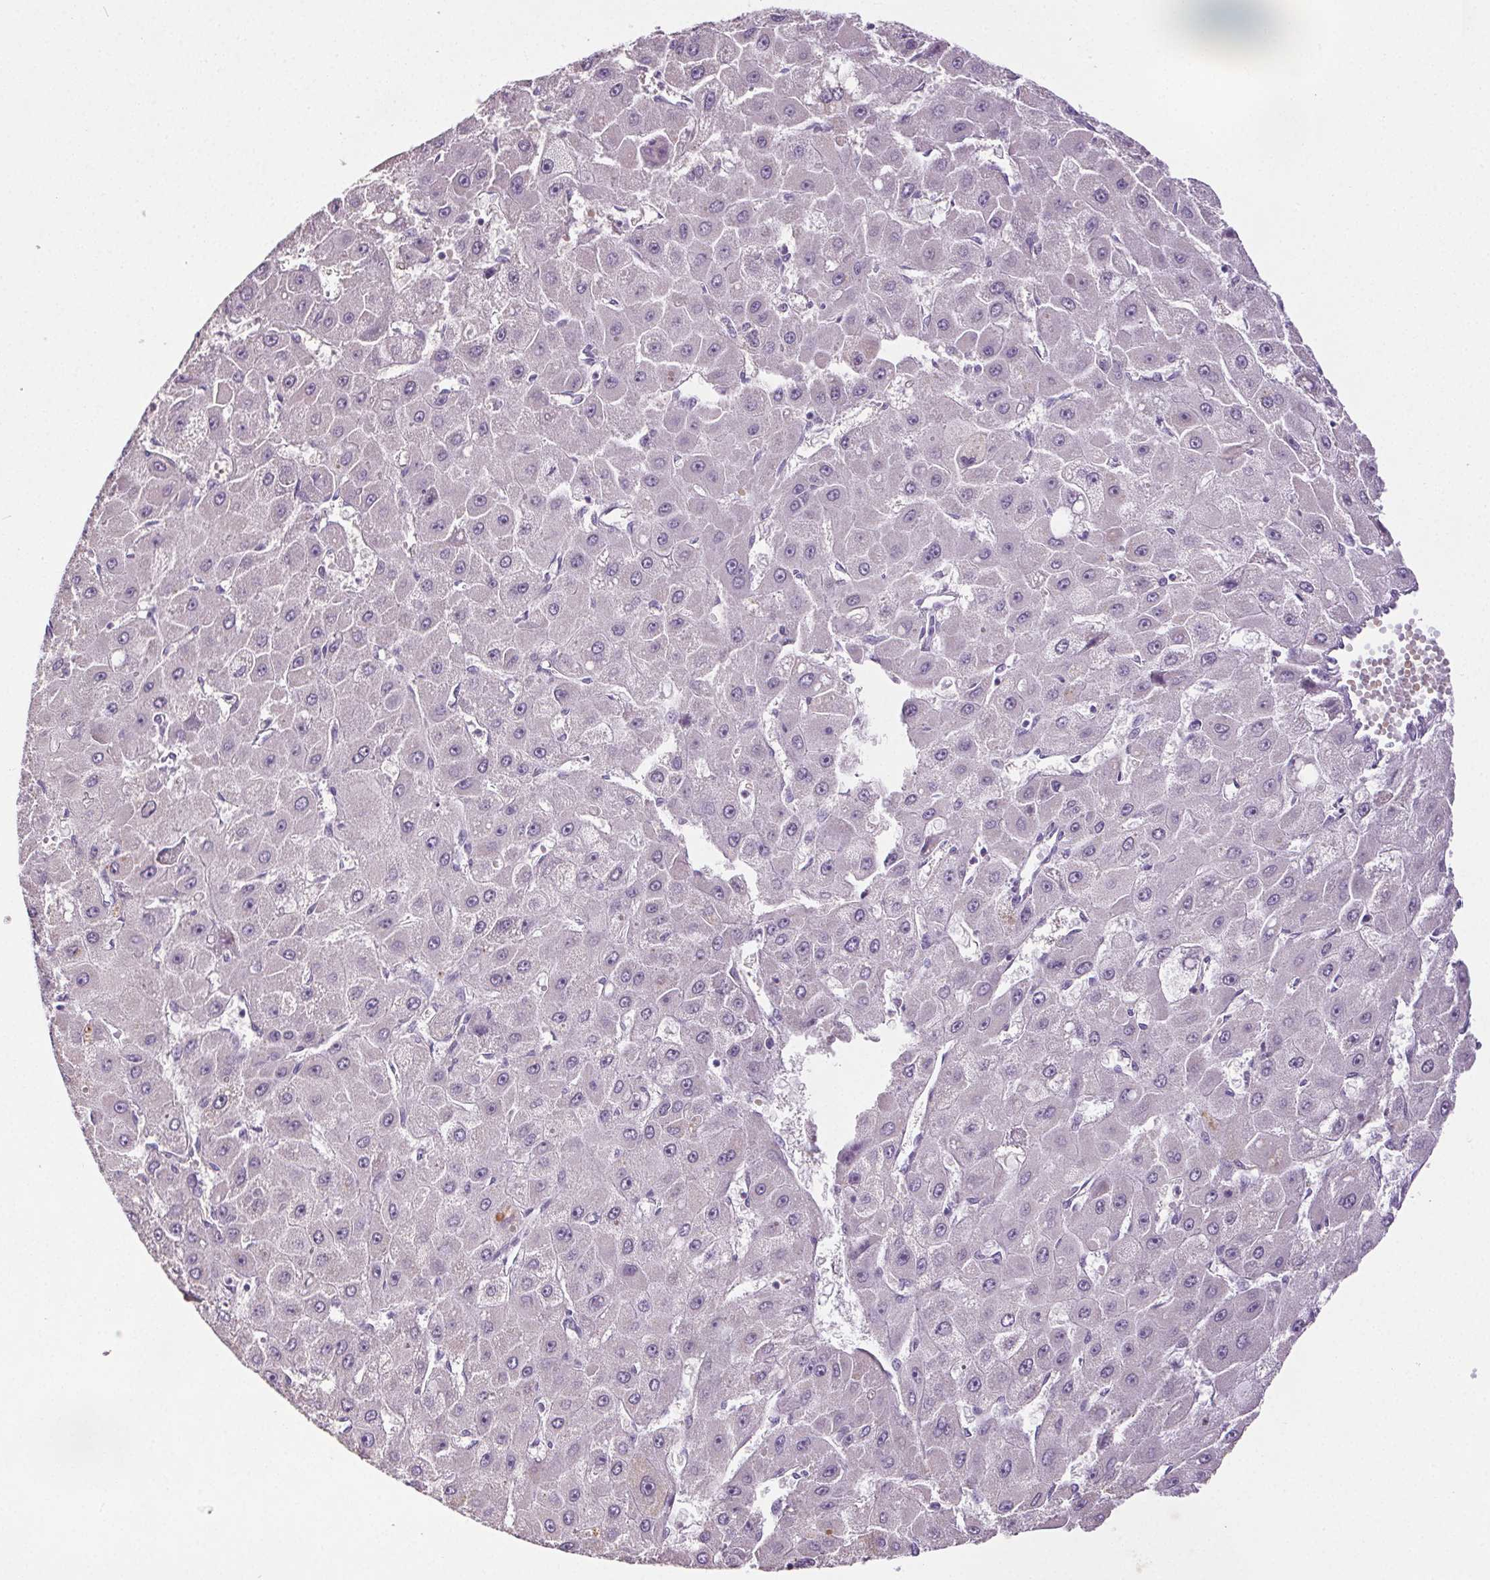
{"staining": {"intensity": "negative", "quantity": "none", "location": "none"}, "tissue": "liver cancer", "cell_type": "Tumor cells", "image_type": "cancer", "snomed": [{"axis": "morphology", "description": "Carcinoma, Hepatocellular, NOS"}, {"axis": "topography", "description": "Liver"}], "caption": "An immunohistochemistry (IHC) image of hepatocellular carcinoma (liver) is shown. There is no staining in tumor cells of hepatocellular carcinoma (liver). (Immunohistochemistry, brightfield microscopy, high magnification).", "gene": "GPIHBP1", "patient": {"sex": "female", "age": 25}}